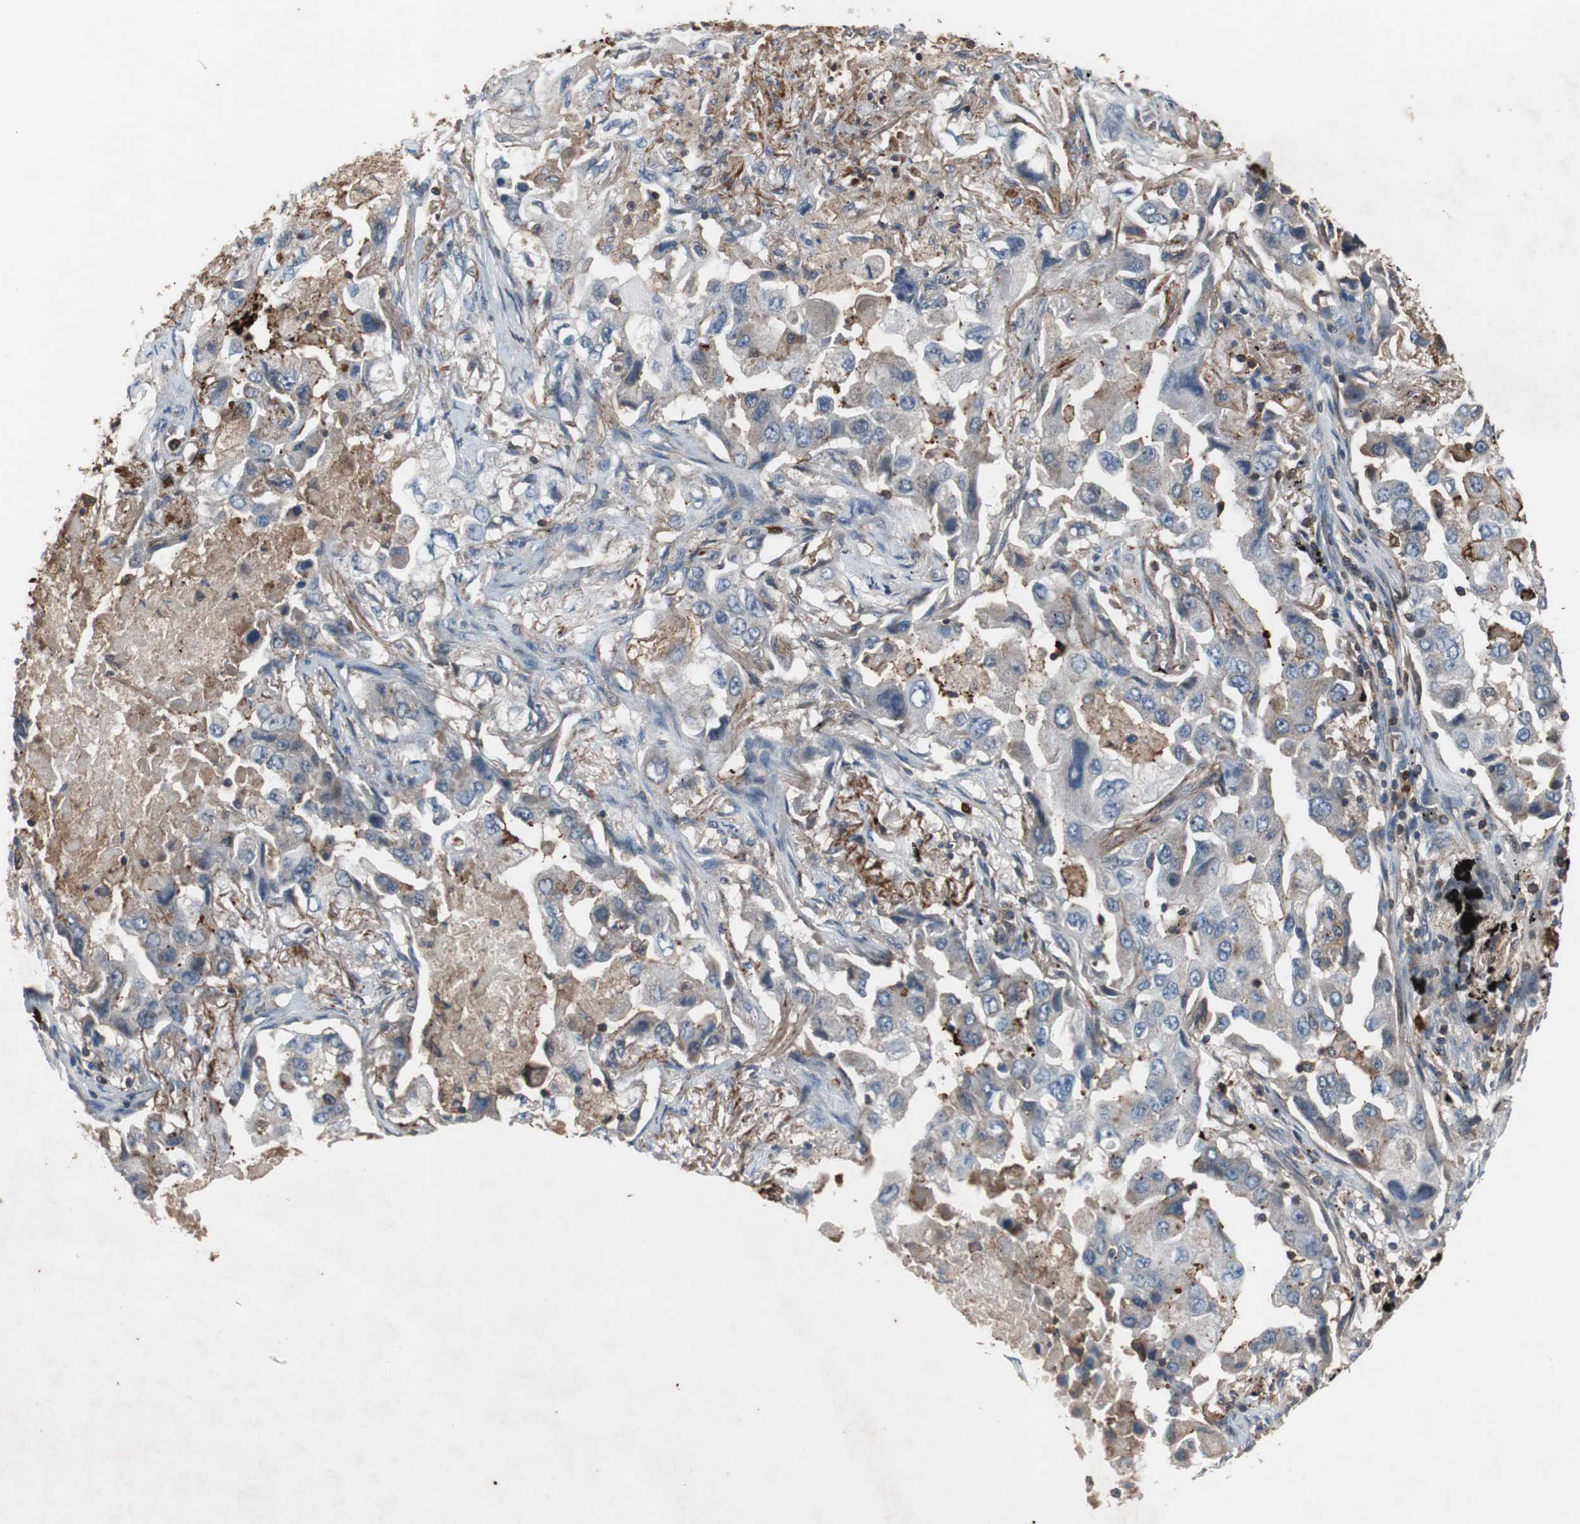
{"staining": {"intensity": "weak", "quantity": "<25%", "location": "cytoplasmic/membranous"}, "tissue": "lung cancer", "cell_type": "Tumor cells", "image_type": "cancer", "snomed": [{"axis": "morphology", "description": "Adenocarcinoma, NOS"}, {"axis": "topography", "description": "Lung"}], "caption": "Histopathology image shows no significant protein expression in tumor cells of lung cancer (adenocarcinoma).", "gene": "CALB2", "patient": {"sex": "female", "age": 65}}